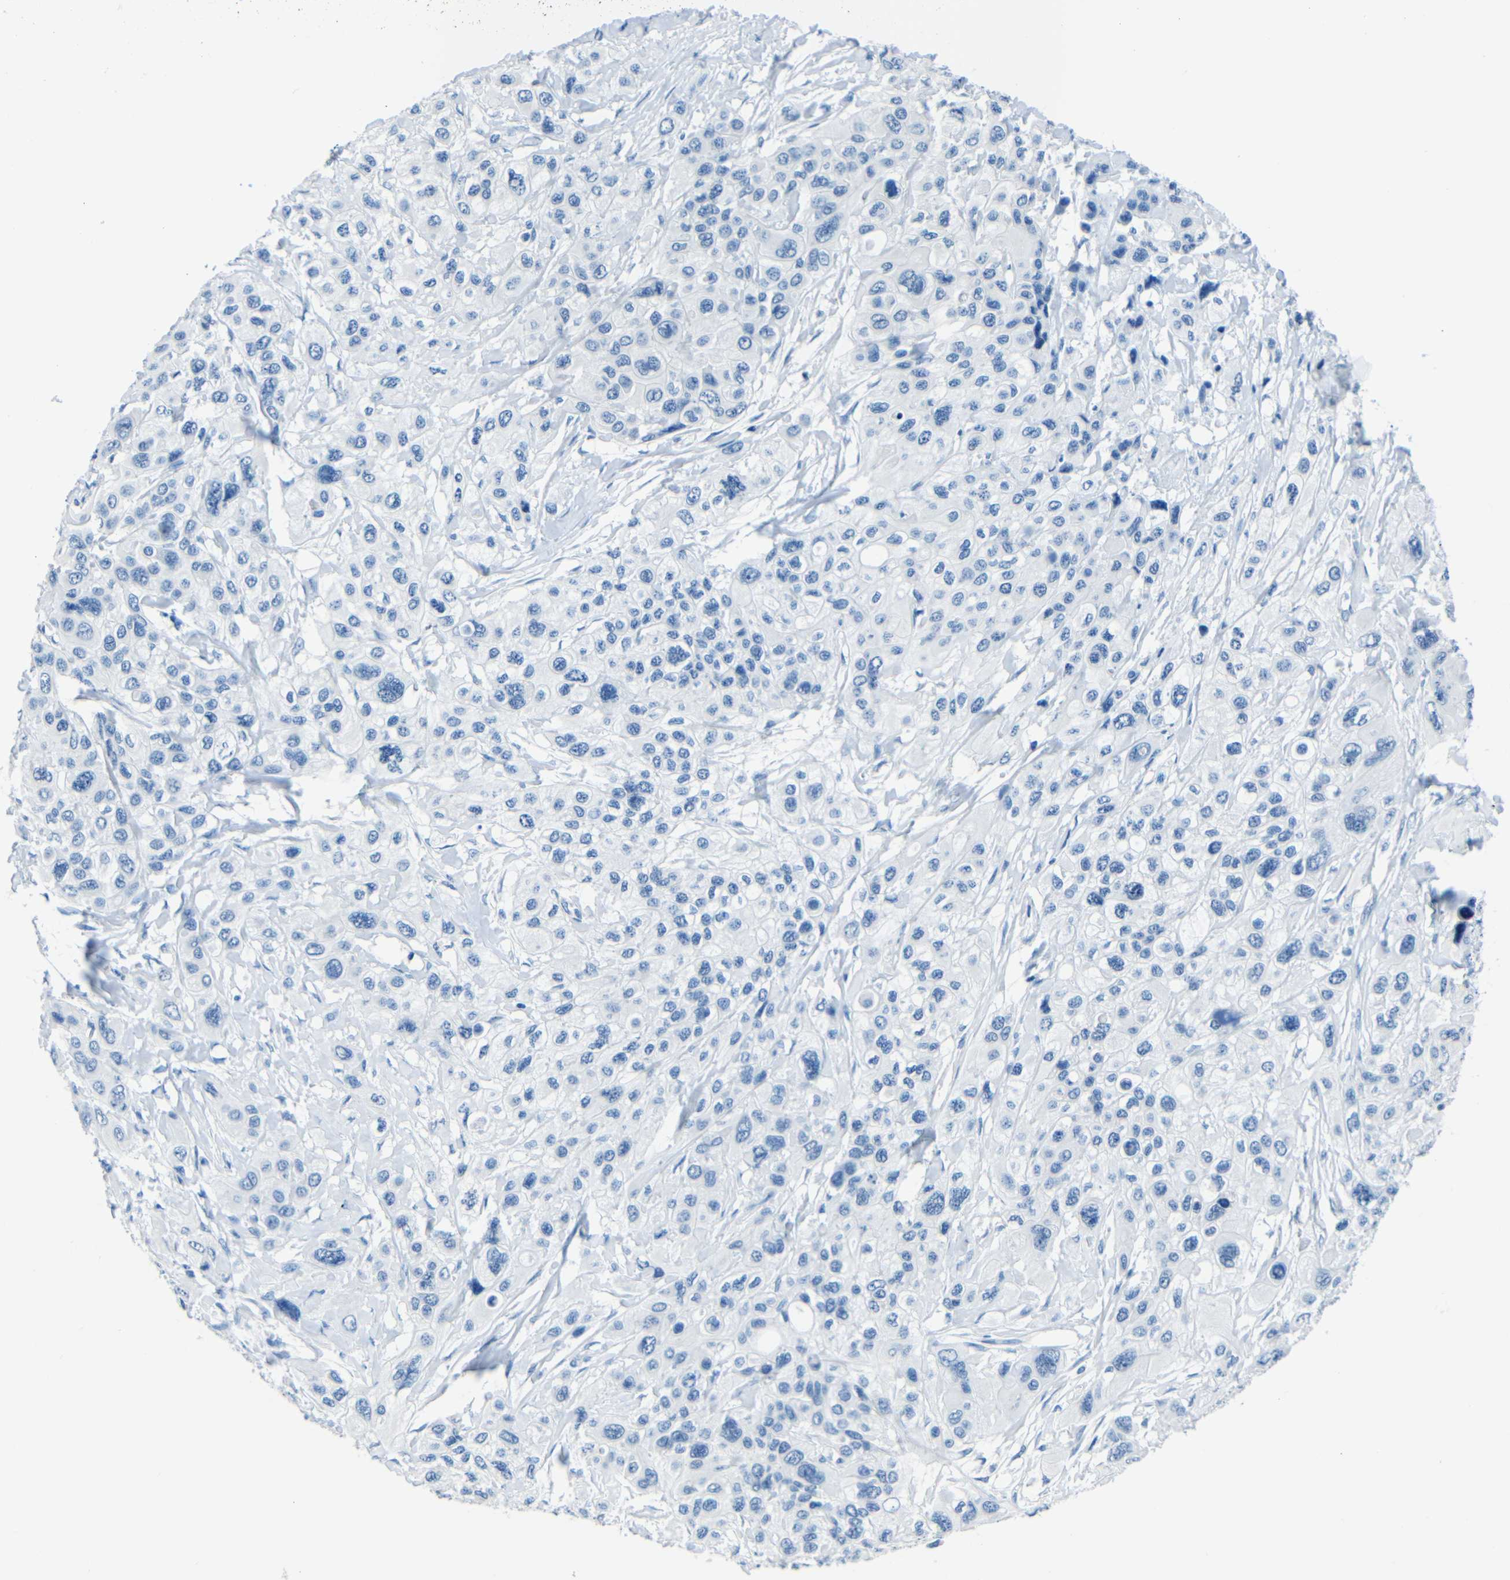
{"staining": {"intensity": "negative", "quantity": "none", "location": "none"}, "tissue": "pancreatic cancer", "cell_type": "Tumor cells", "image_type": "cancer", "snomed": [{"axis": "morphology", "description": "Adenocarcinoma, NOS"}, {"axis": "topography", "description": "Pancreas"}], "caption": "There is no significant positivity in tumor cells of pancreatic cancer.", "gene": "FBN2", "patient": {"sex": "male", "age": 73}}